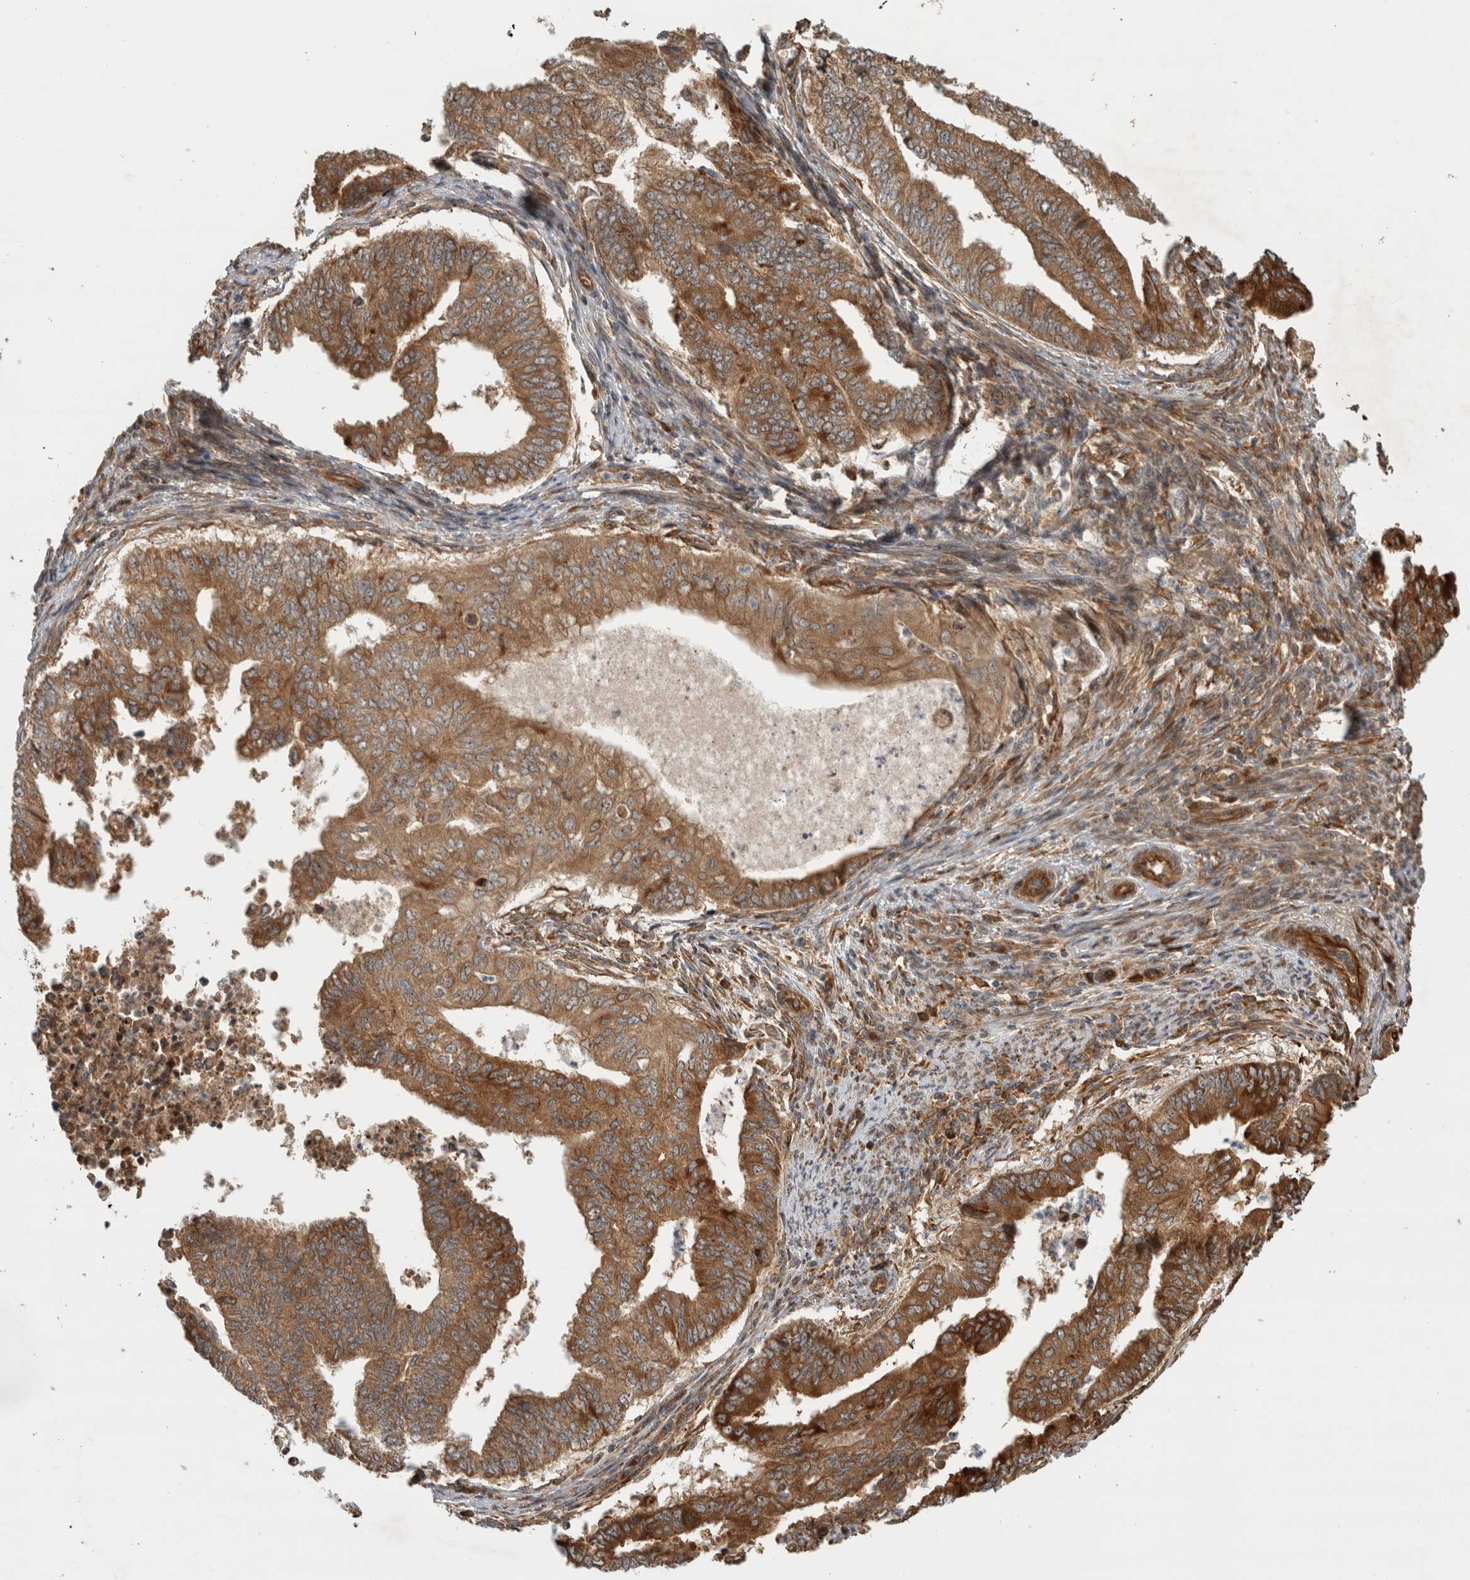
{"staining": {"intensity": "strong", "quantity": ">75%", "location": "cytoplasmic/membranous"}, "tissue": "endometrial cancer", "cell_type": "Tumor cells", "image_type": "cancer", "snomed": [{"axis": "morphology", "description": "Polyp, NOS"}, {"axis": "morphology", "description": "Adenocarcinoma, NOS"}, {"axis": "morphology", "description": "Adenoma, NOS"}, {"axis": "topography", "description": "Endometrium"}], "caption": "DAB (3,3'-diaminobenzidine) immunohistochemical staining of adenoma (endometrial) shows strong cytoplasmic/membranous protein staining in about >75% of tumor cells. The staining was performed using DAB (3,3'-diaminobenzidine) to visualize the protein expression in brown, while the nuclei were stained in blue with hematoxylin (Magnification: 20x).", "gene": "TUBD1", "patient": {"sex": "female", "age": 79}}